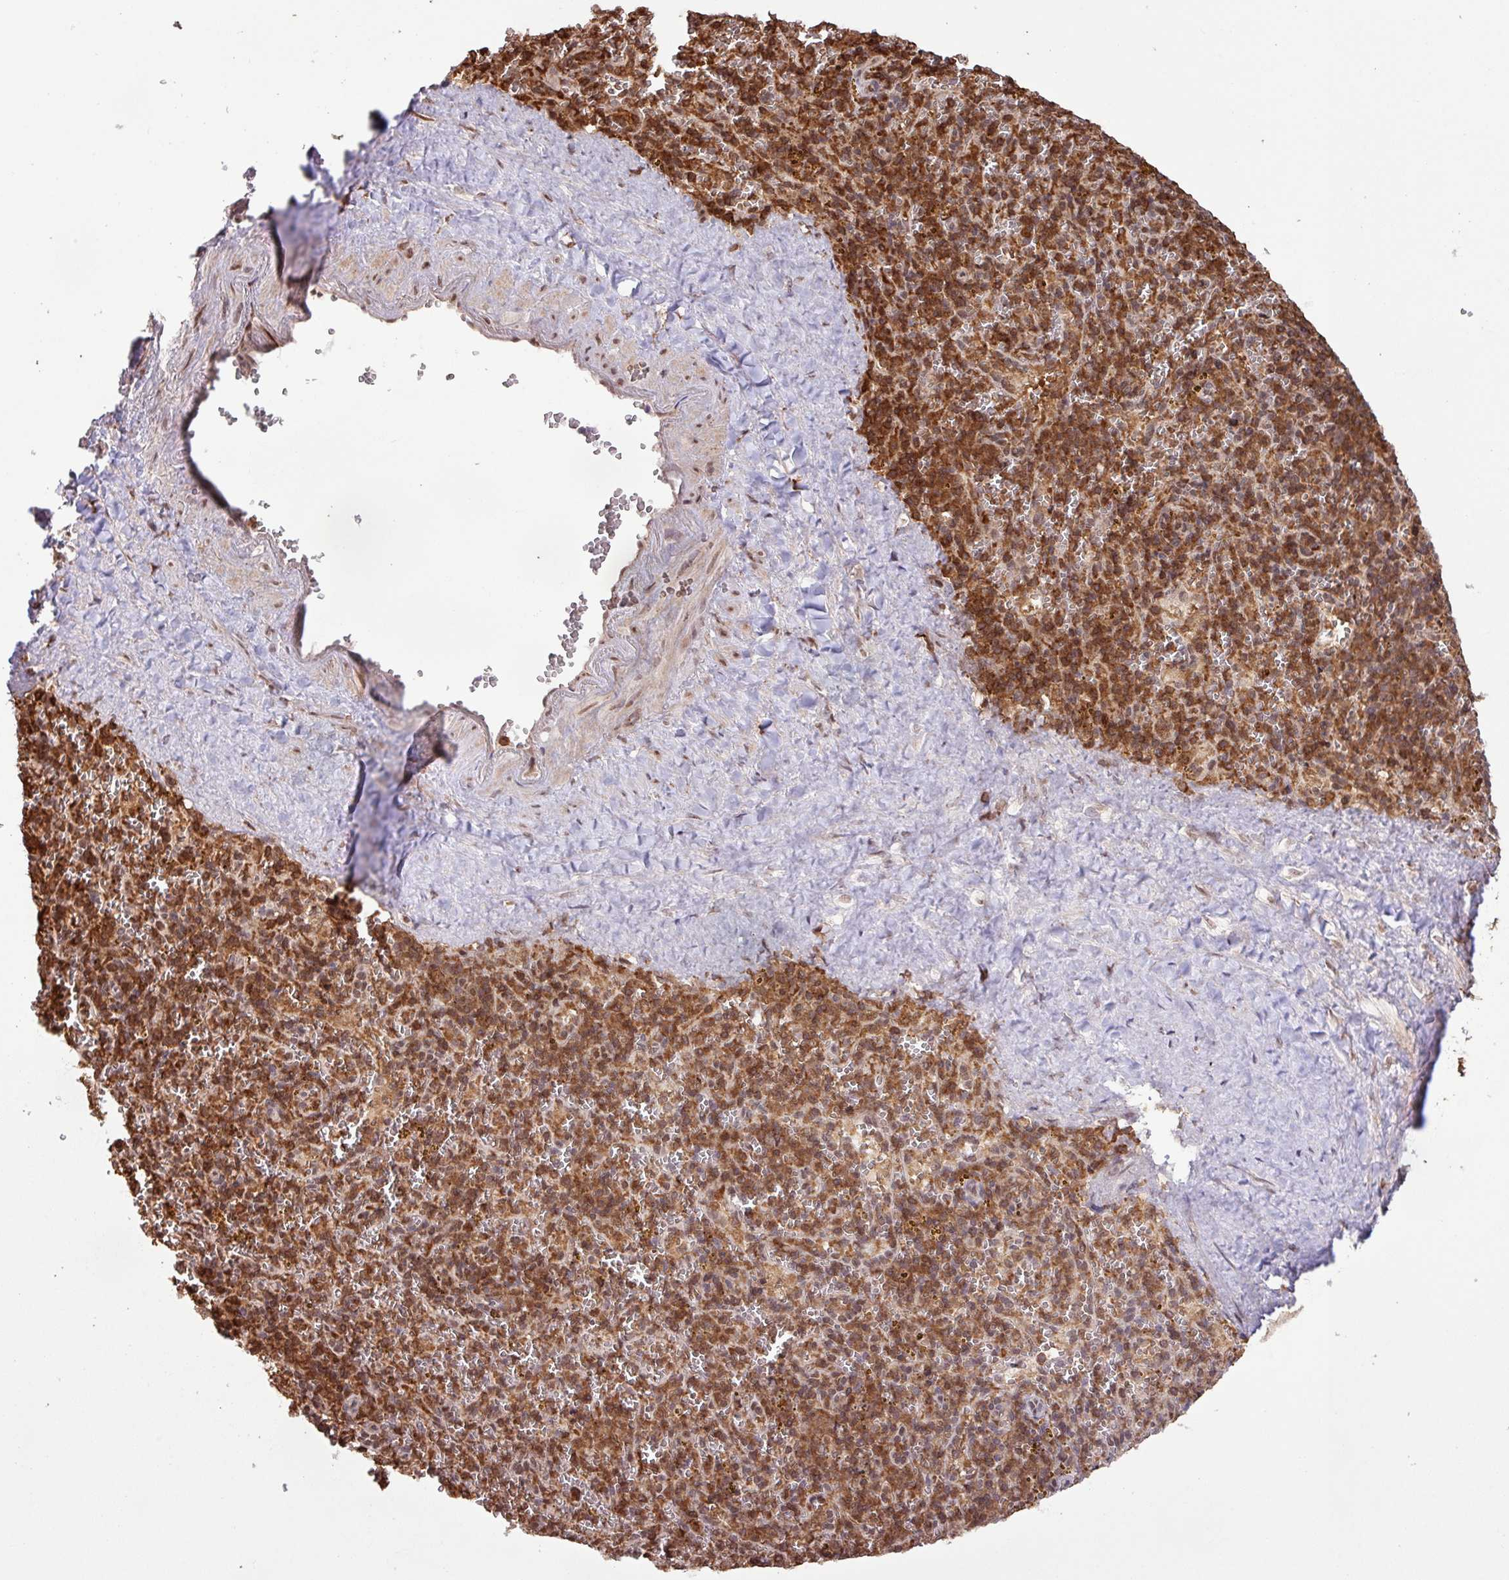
{"staining": {"intensity": "strong", "quantity": ">75%", "location": "cytoplasmic/membranous"}, "tissue": "spleen", "cell_type": "Cells in red pulp", "image_type": "normal", "snomed": [{"axis": "morphology", "description": "Normal tissue, NOS"}, {"axis": "topography", "description": "Spleen"}], "caption": "Approximately >75% of cells in red pulp in unremarkable spleen demonstrate strong cytoplasmic/membranous protein staining as visualized by brown immunohistochemical staining.", "gene": "GON7", "patient": {"sex": "male", "age": 57}}